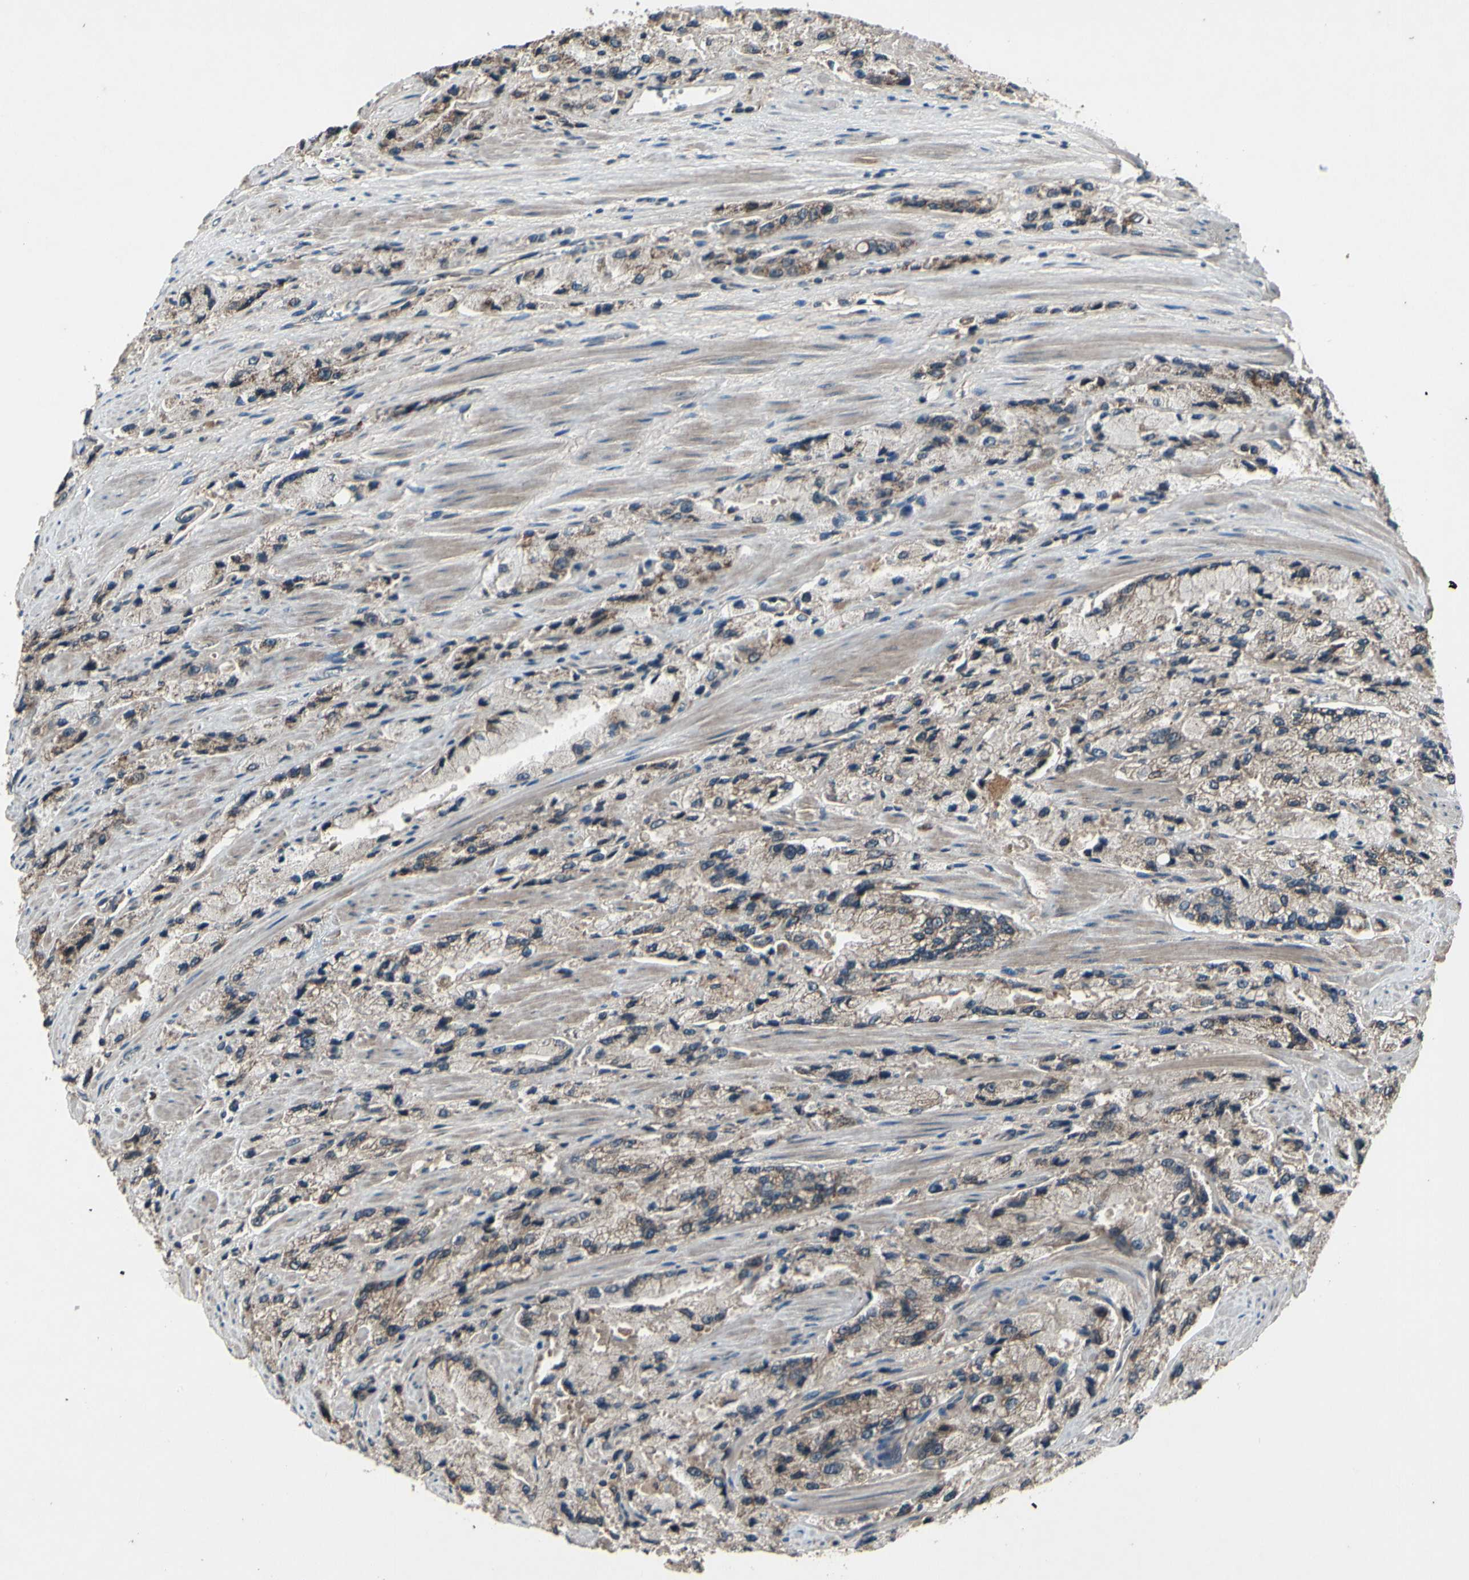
{"staining": {"intensity": "moderate", "quantity": "25%-75%", "location": "cytoplasmic/membranous"}, "tissue": "prostate cancer", "cell_type": "Tumor cells", "image_type": "cancer", "snomed": [{"axis": "morphology", "description": "Adenocarcinoma, High grade"}, {"axis": "topography", "description": "Prostate"}], "caption": "Tumor cells reveal medium levels of moderate cytoplasmic/membranous staining in about 25%-75% of cells in prostate adenocarcinoma (high-grade).", "gene": "MBTPS2", "patient": {"sex": "male", "age": 58}}